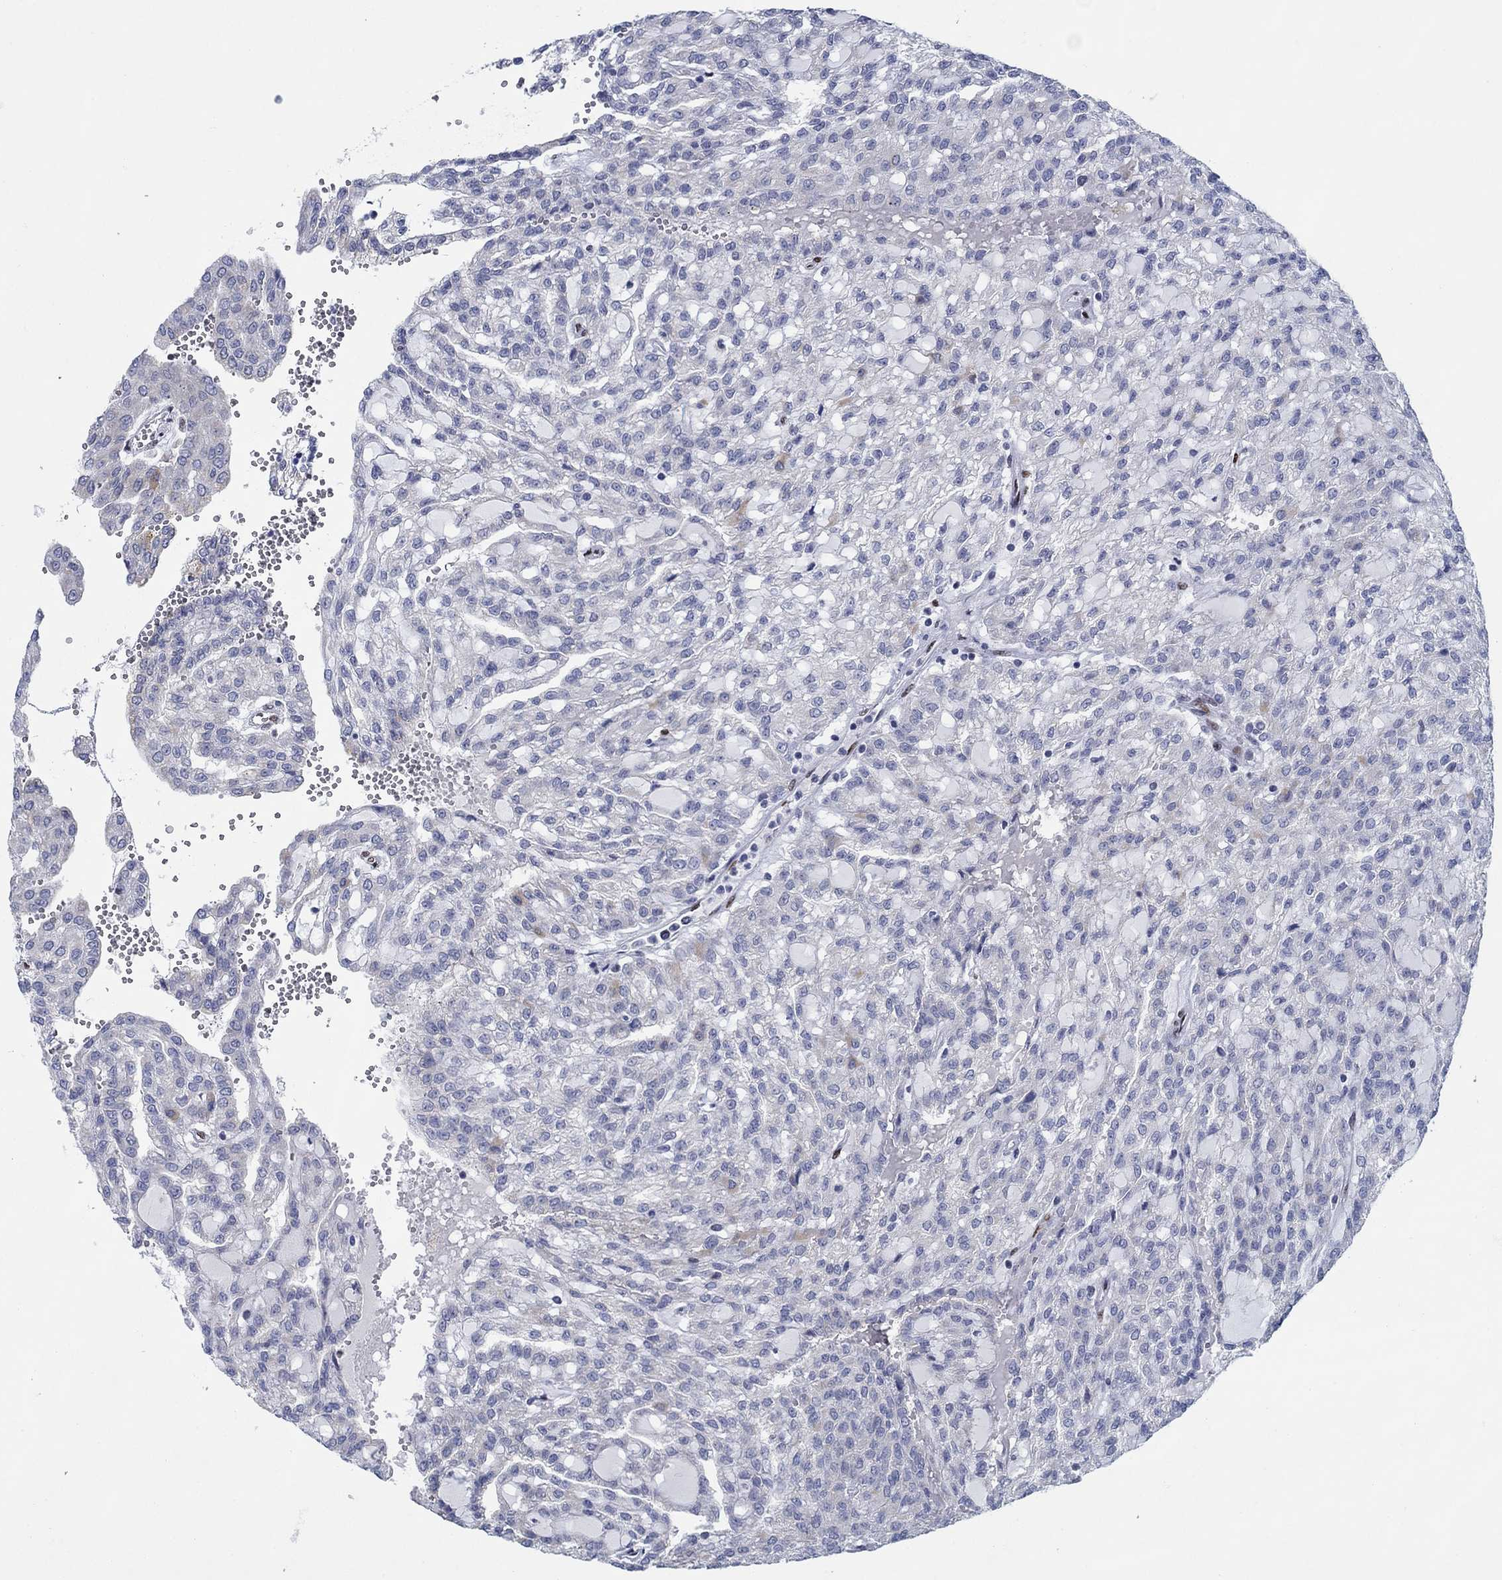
{"staining": {"intensity": "negative", "quantity": "none", "location": "none"}, "tissue": "renal cancer", "cell_type": "Tumor cells", "image_type": "cancer", "snomed": [{"axis": "morphology", "description": "Adenocarcinoma, NOS"}, {"axis": "topography", "description": "Kidney"}], "caption": "Immunohistochemistry photomicrograph of neoplastic tissue: human renal cancer stained with DAB displays no significant protein expression in tumor cells. The staining was performed using DAB (3,3'-diaminobenzidine) to visualize the protein expression in brown, while the nuclei were stained in blue with hematoxylin (Magnification: 20x).", "gene": "ZEB1", "patient": {"sex": "male", "age": 63}}